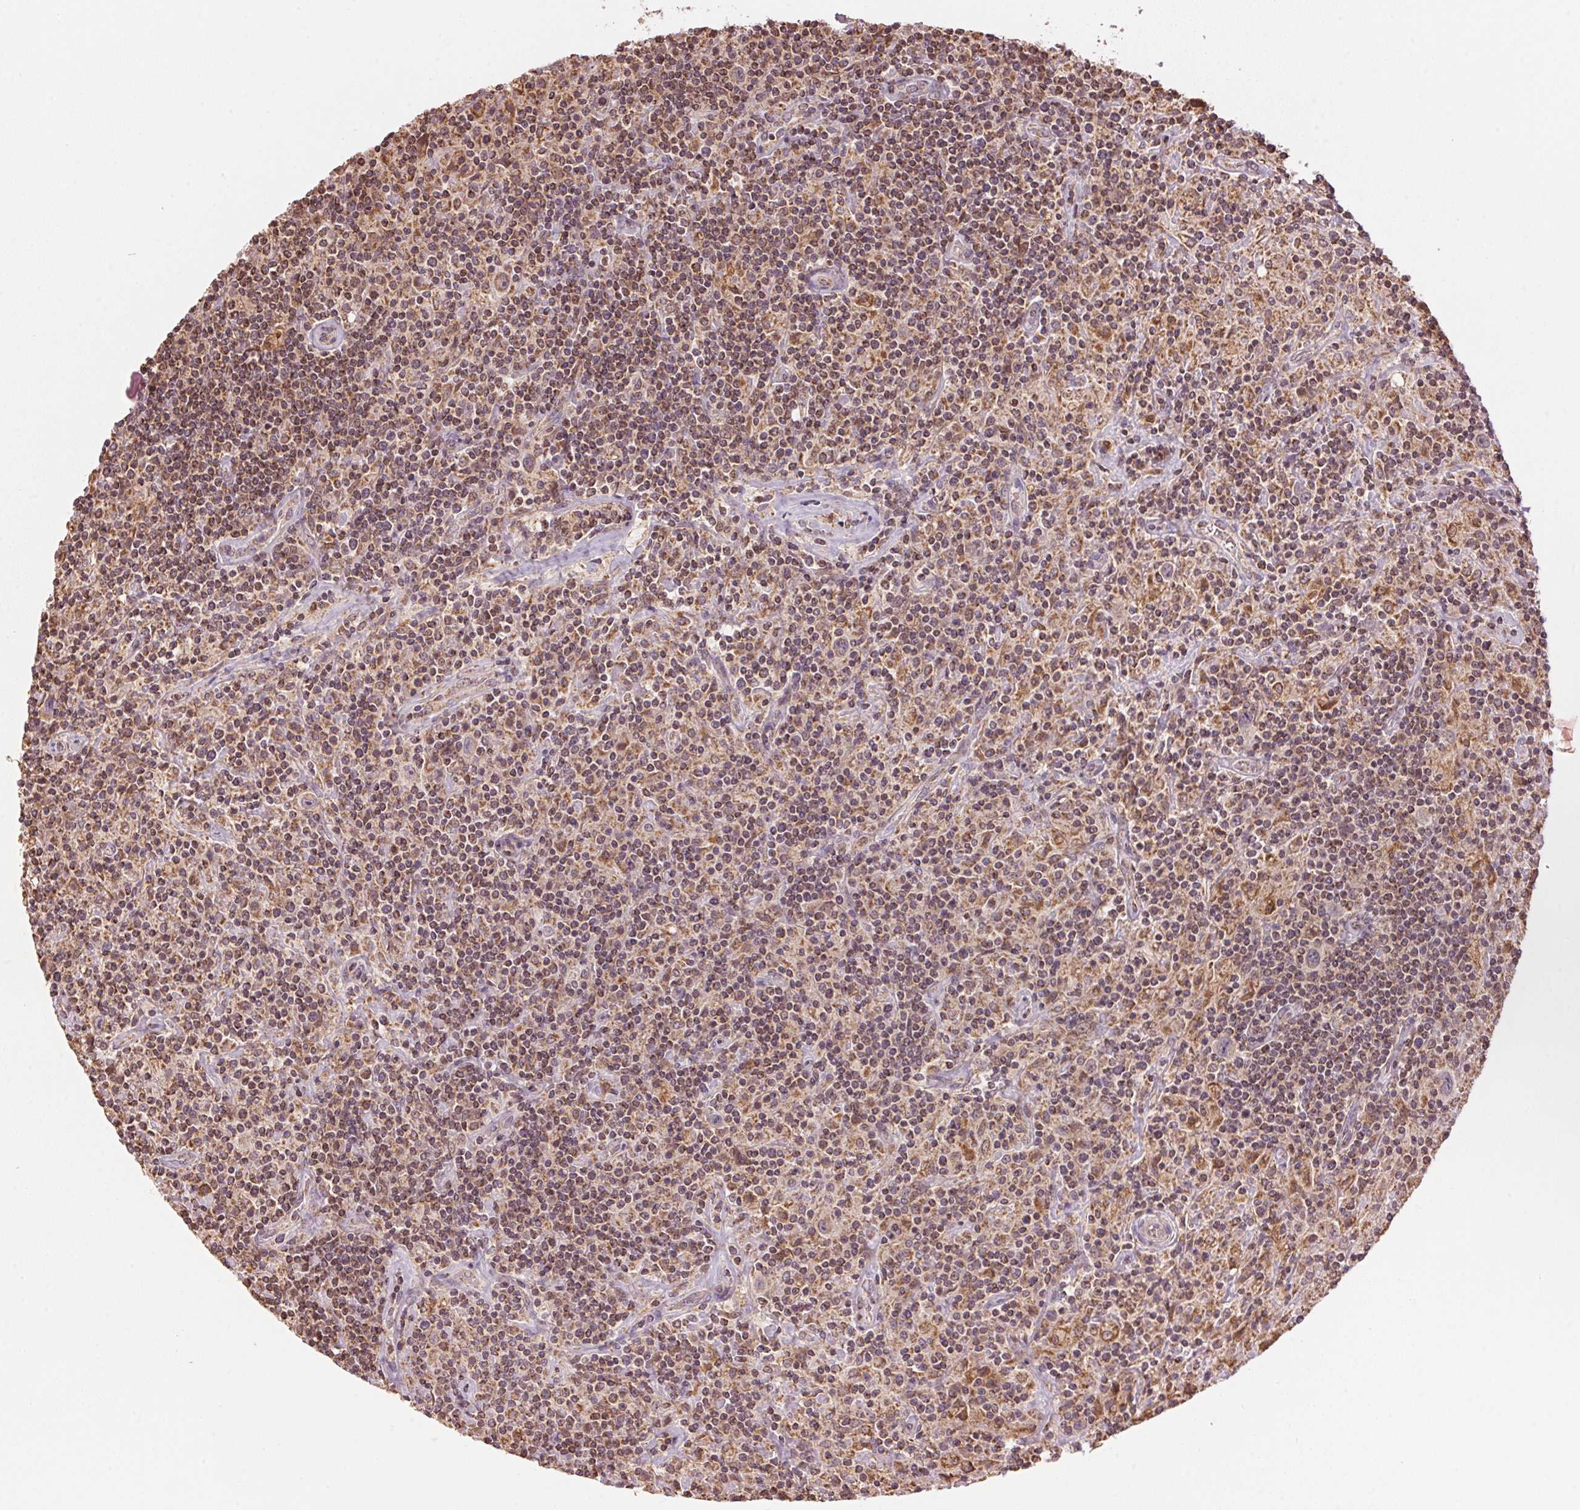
{"staining": {"intensity": "weak", "quantity": "25%-75%", "location": "cytoplasmic/membranous"}, "tissue": "lymphoma", "cell_type": "Tumor cells", "image_type": "cancer", "snomed": [{"axis": "morphology", "description": "Hodgkin's disease, NOS"}, {"axis": "topography", "description": "Lymph node"}], "caption": "Protein expression by immunohistochemistry (IHC) shows weak cytoplasmic/membranous staining in approximately 25%-75% of tumor cells in lymphoma.", "gene": "ARHGAP6", "patient": {"sex": "male", "age": 70}}